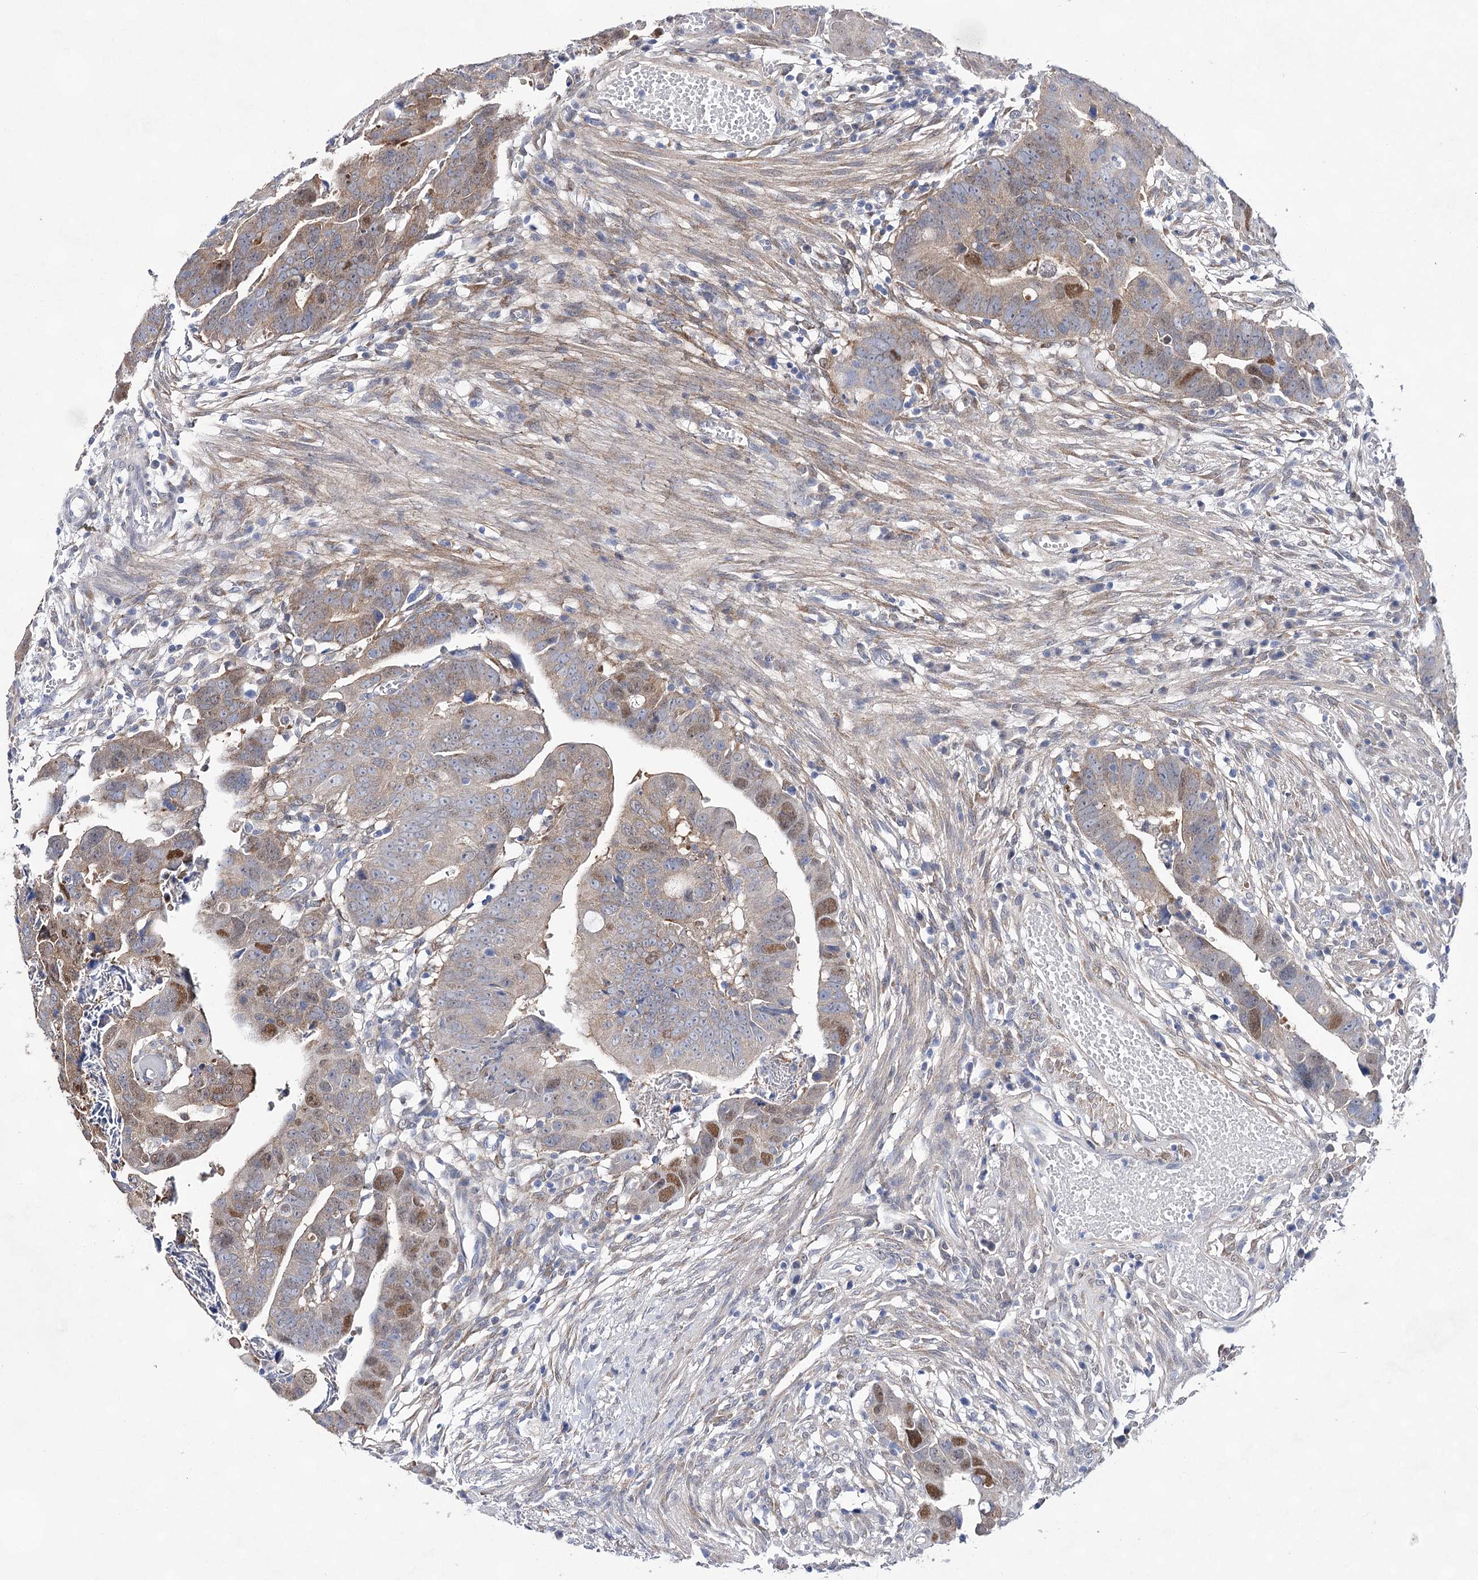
{"staining": {"intensity": "moderate", "quantity": "25%-75%", "location": "cytoplasmic/membranous,nuclear"}, "tissue": "colorectal cancer", "cell_type": "Tumor cells", "image_type": "cancer", "snomed": [{"axis": "morphology", "description": "Adenocarcinoma, NOS"}, {"axis": "topography", "description": "Rectum"}], "caption": "A high-resolution photomicrograph shows immunohistochemistry (IHC) staining of colorectal cancer (adenocarcinoma), which displays moderate cytoplasmic/membranous and nuclear staining in about 25%-75% of tumor cells. (DAB IHC with brightfield microscopy, high magnification).", "gene": "UGDH", "patient": {"sex": "female", "age": 65}}